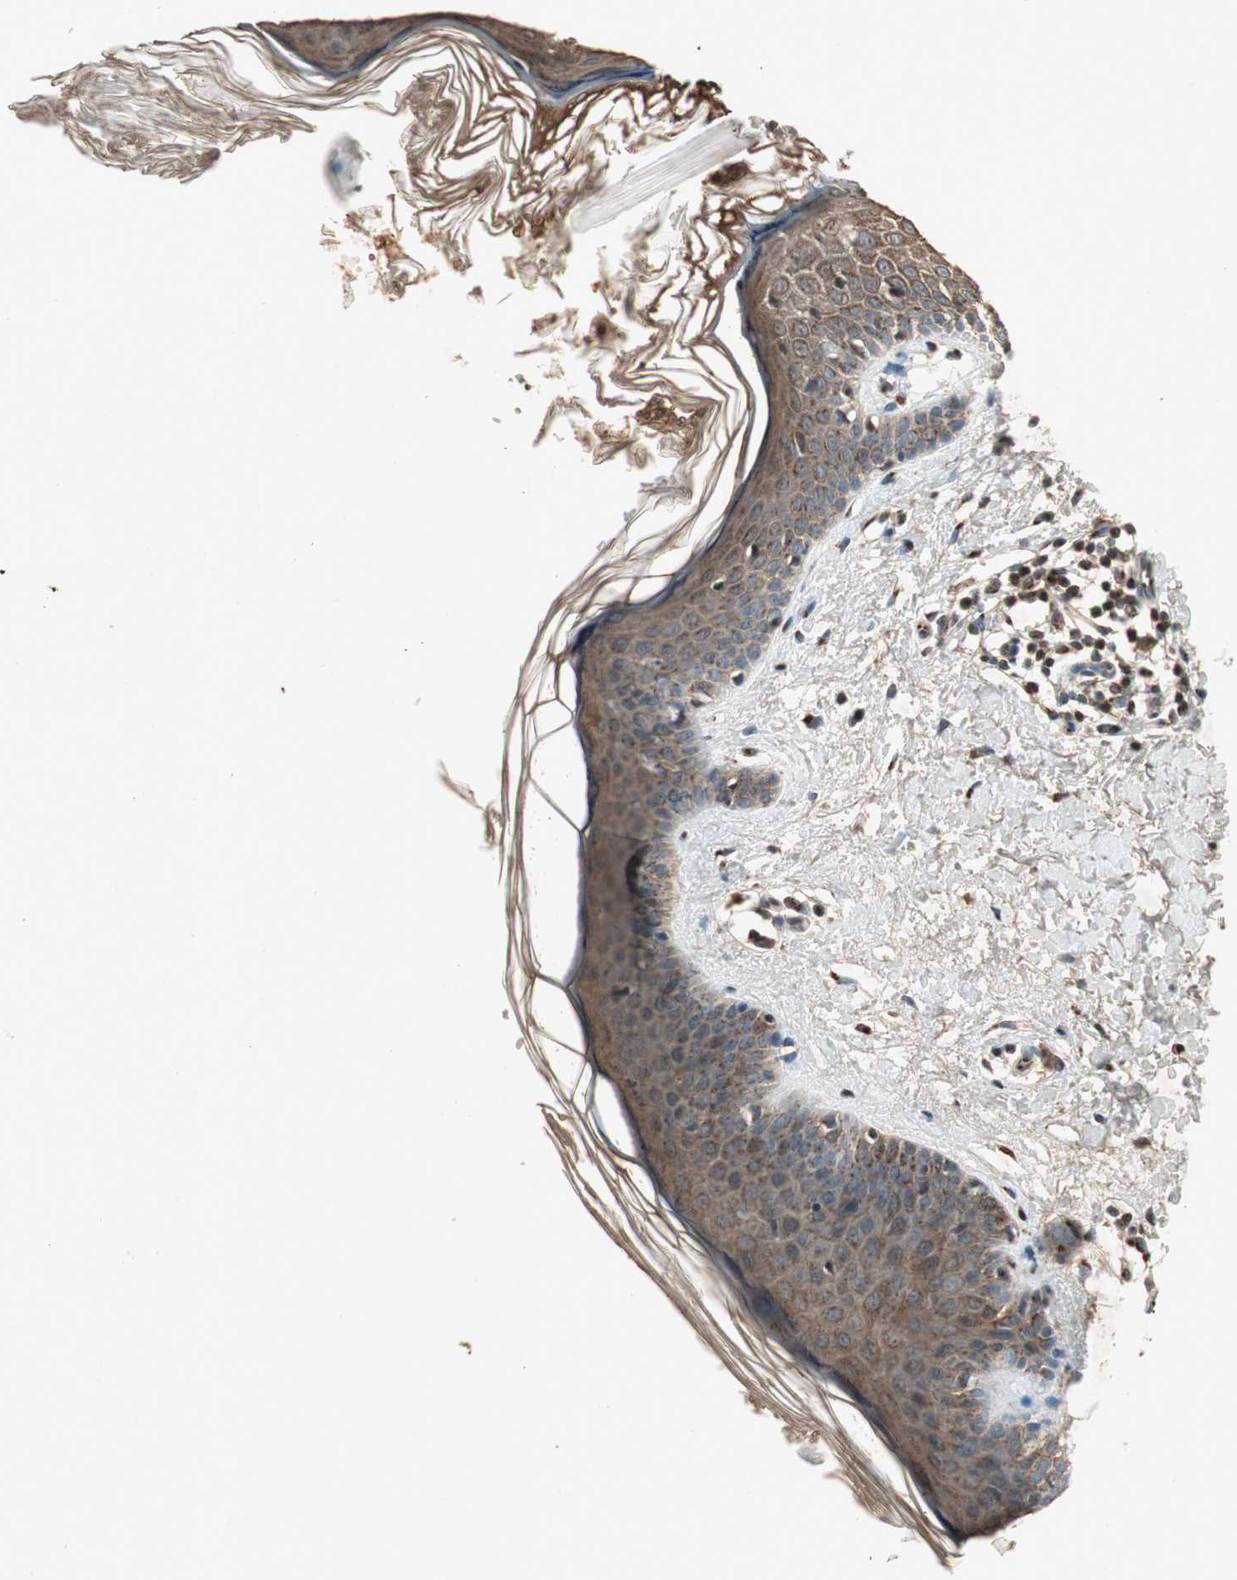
{"staining": {"intensity": "moderate", "quantity": ">75%", "location": "cytoplasmic/membranous"}, "tissue": "skin", "cell_type": "Fibroblasts", "image_type": "normal", "snomed": [{"axis": "morphology", "description": "Normal tissue, NOS"}, {"axis": "topography", "description": "Skin"}], "caption": "Immunohistochemical staining of unremarkable human skin reveals moderate cytoplasmic/membranous protein staining in approximately >75% of fibroblasts.", "gene": "NEO1", "patient": {"sex": "female", "age": 56}}